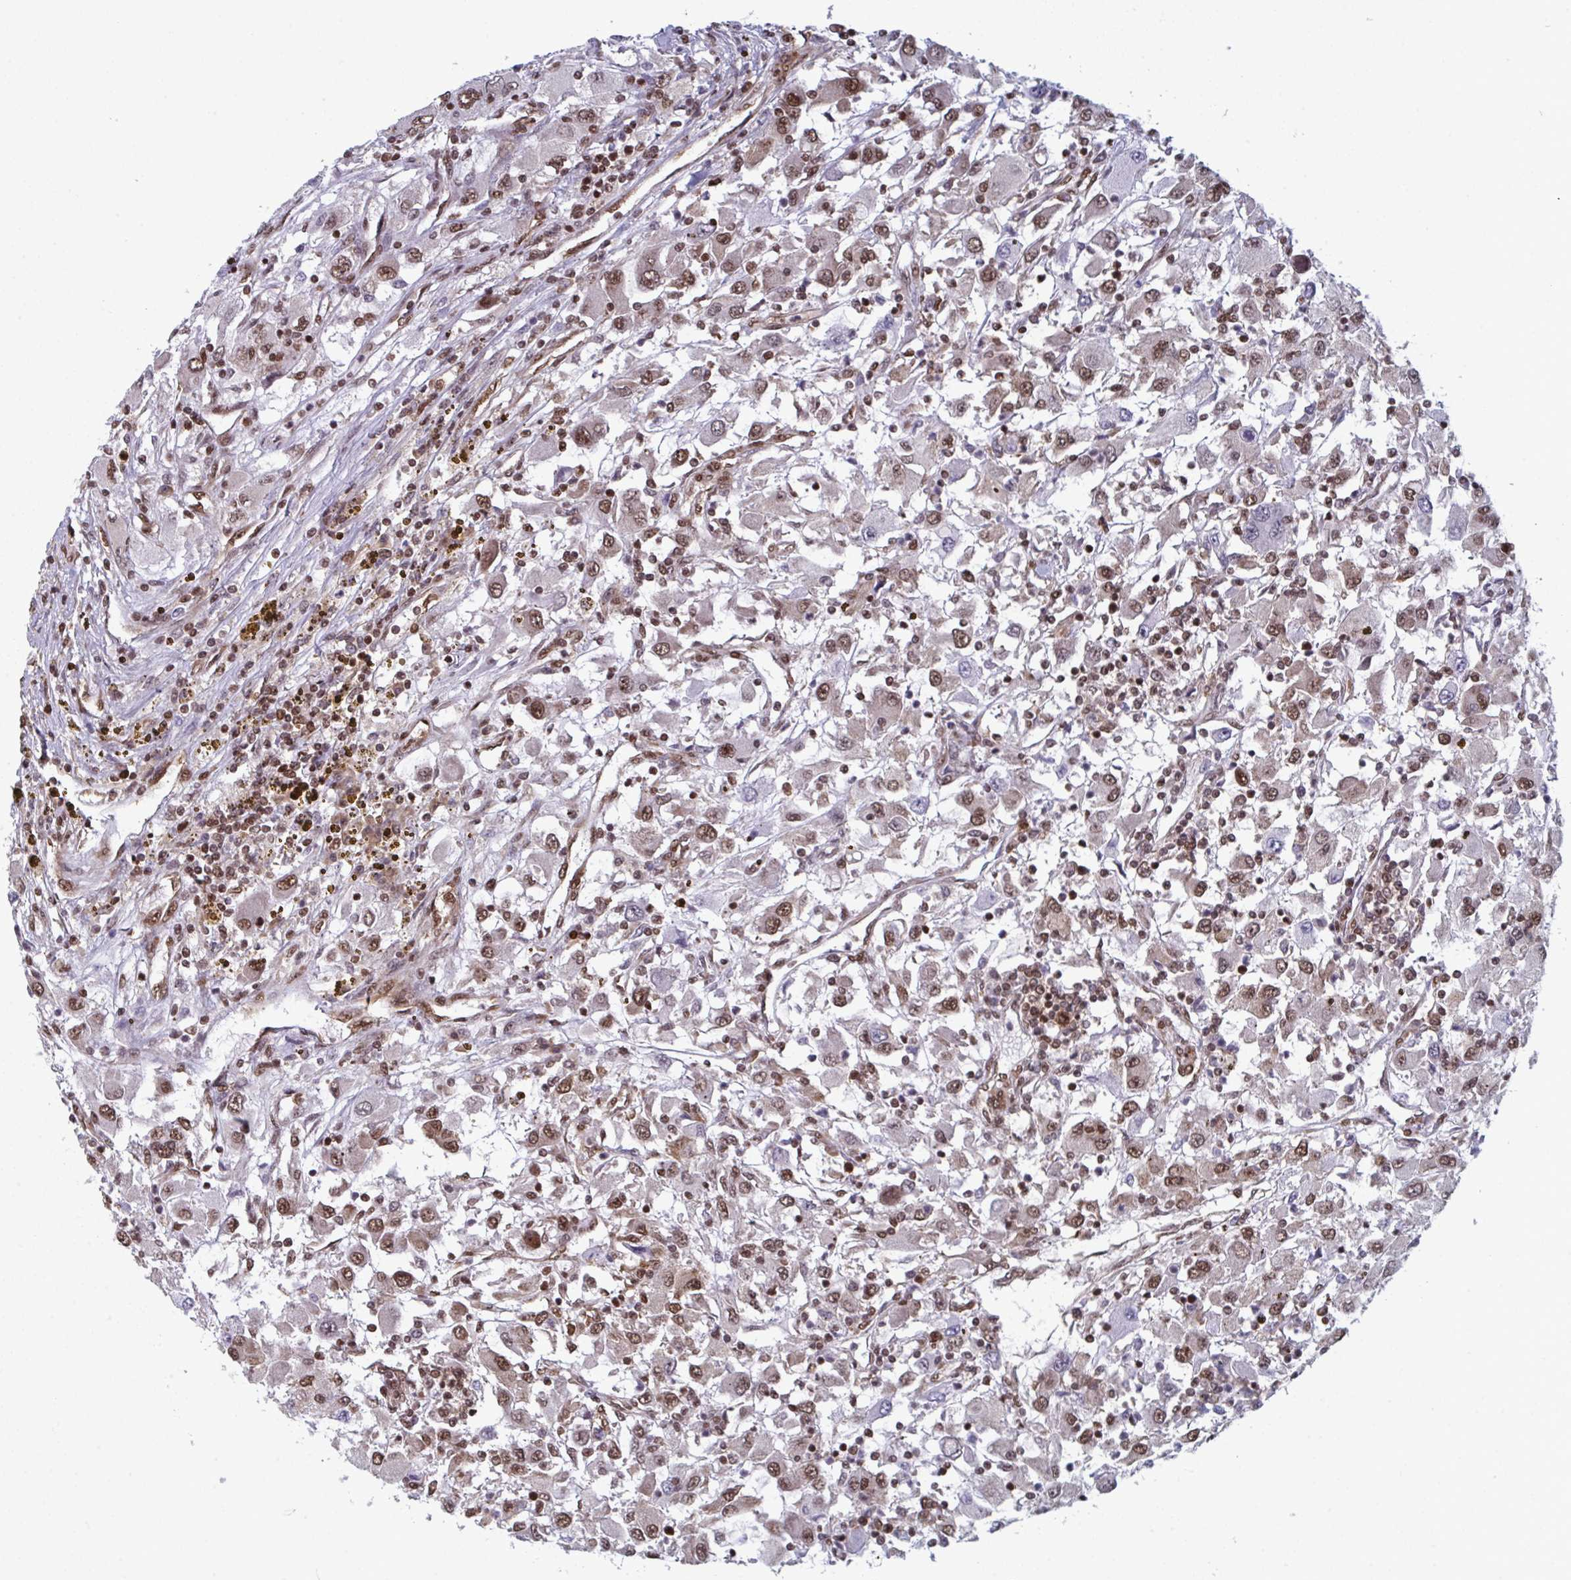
{"staining": {"intensity": "moderate", "quantity": ">75%", "location": "nuclear"}, "tissue": "renal cancer", "cell_type": "Tumor cells", "image_type": "cancer", "snomed": [{"axis": "morphology", "description": "Adenocarcinoma, NOS"}, {"axis": "topography", "description": "Kidney"}], "caption": "High-magnification brightfield microscopy of renal cancer (adenocarcinoma) stained with DAB (brown) and counterstained with hematoxylin (blue). tumor cells exhibit moderate nuclear expression is seen in about>75% of cells. The staining was performed using DAB to visualize the protein expression in brown, while the nuclei were stained in blue with hematoxylin (Magnification: 20x).", "gene": "GAR1", "patient": {"sex": "female", "age": 67}}